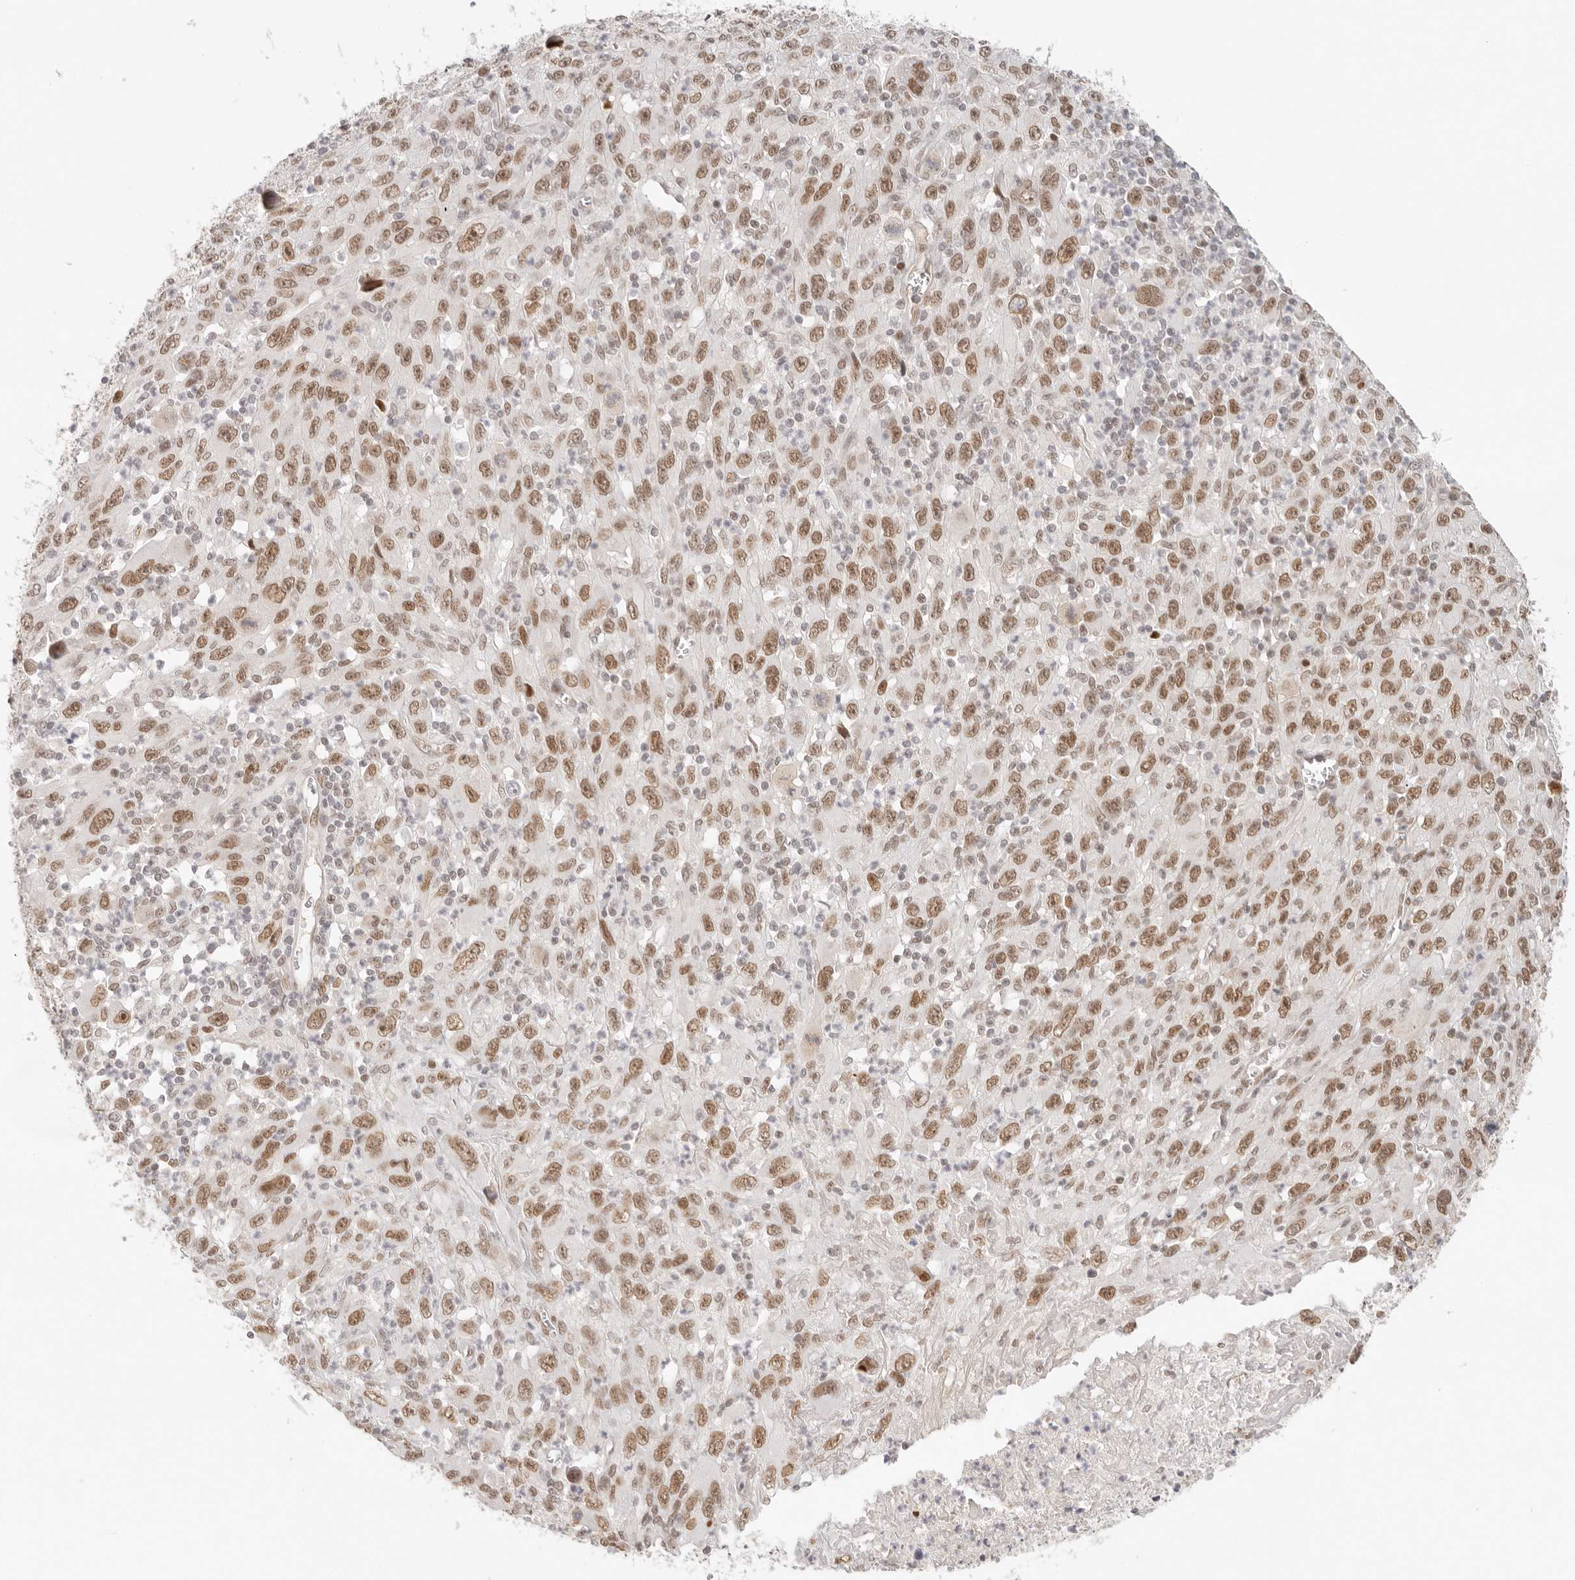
{"staining": {"intensity": "moderate", "quantity": ">75%", "location": "nuclear"}, "tissue": "melanoma", "cell_type": "Tumor cells", "image_type": "cancer", "snomed": [{"axis": "morphology", "description": "Malignant melanoma, Metastatic site"}, {"axis": "topography", "description": "Skin"}], "caption": "There is medium levels of moderate nuclear positivity in tumor cells of melanoma, as demonstrated by immunohistochemical staining (brown color).", "gene": "HOXC5", "patient": {"sex": "female", "age": 56}}